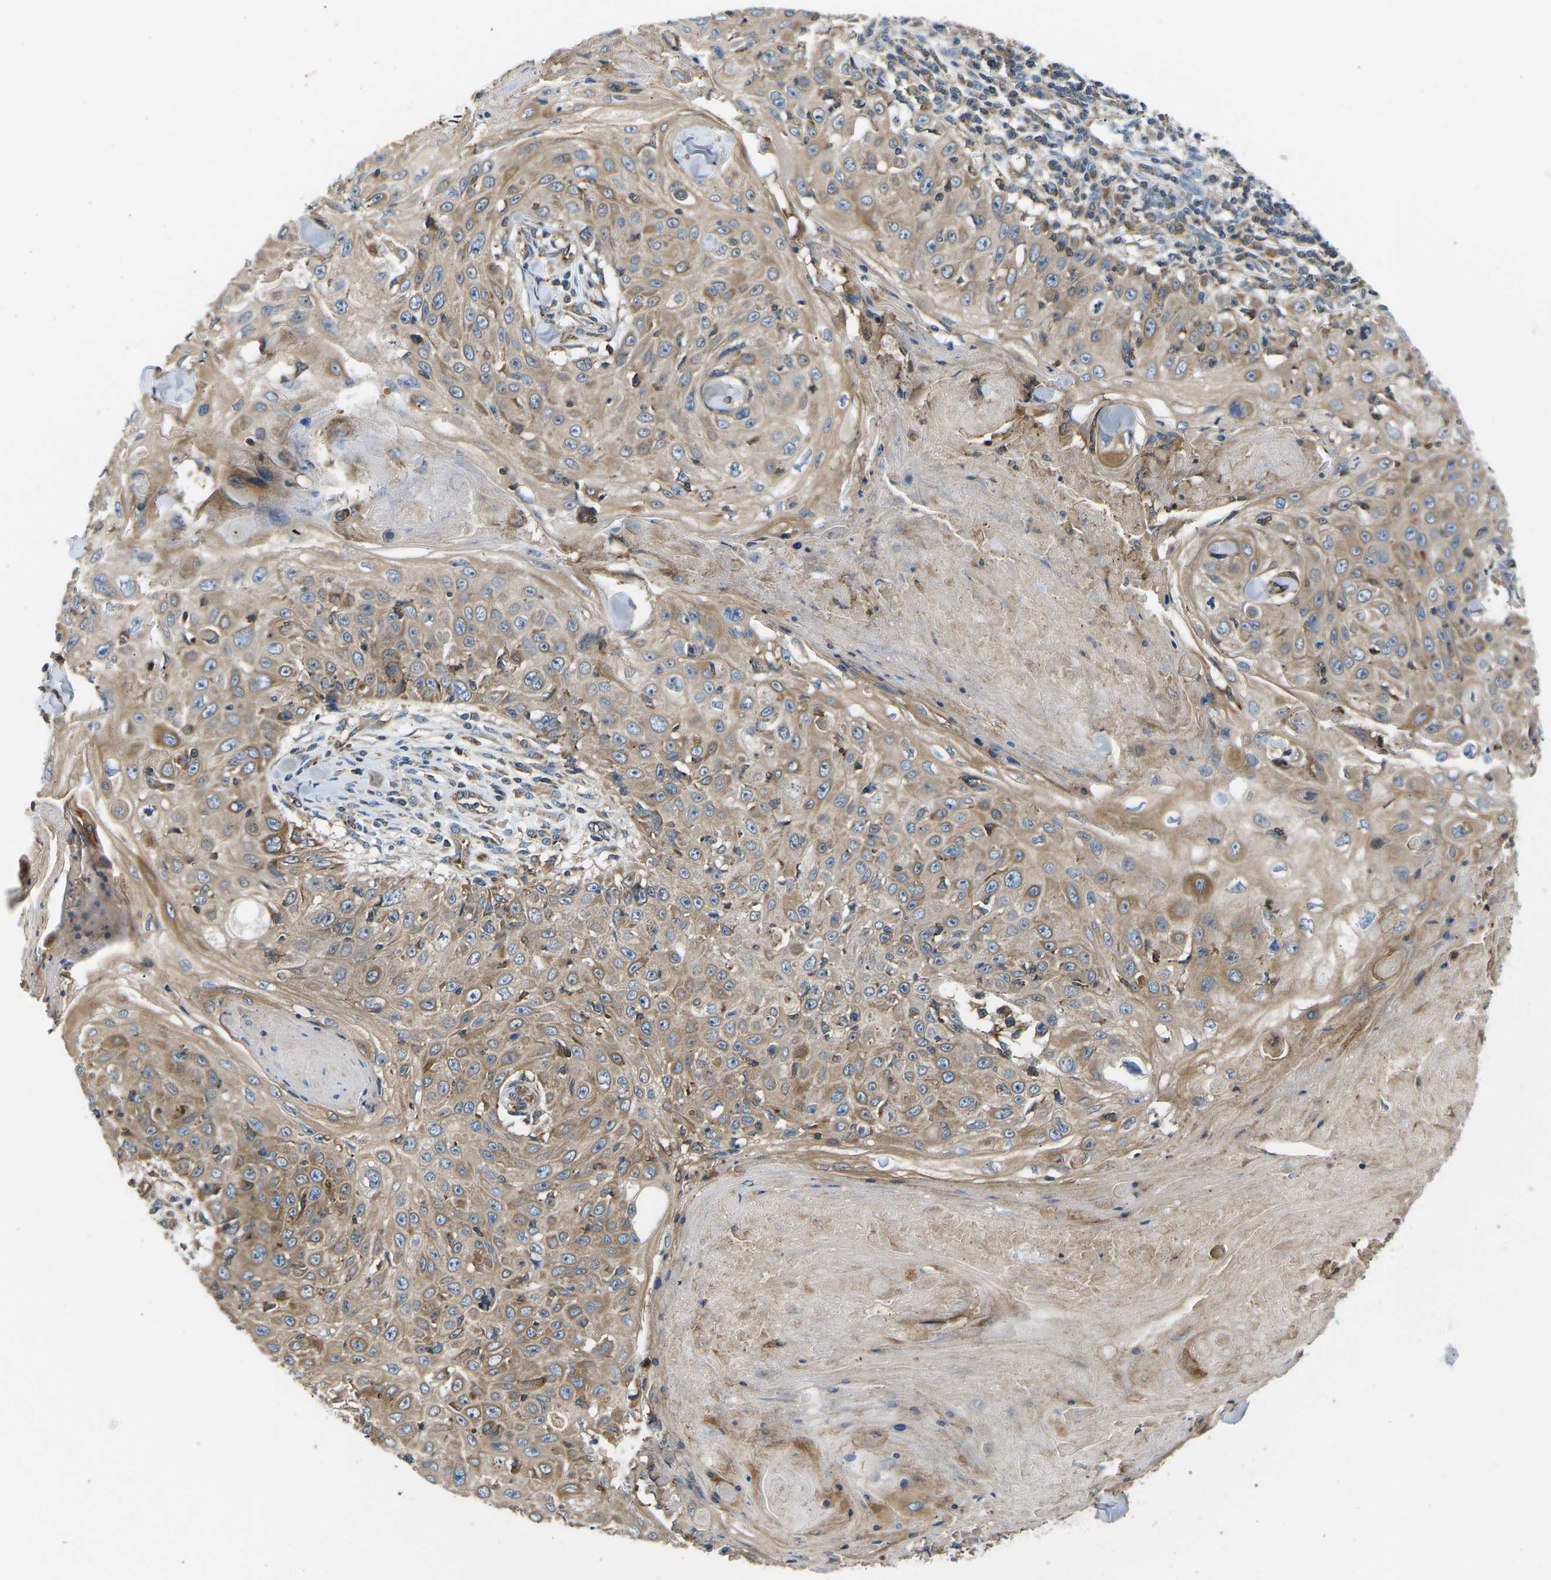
{"staining": {"intensity": "moderate", "quantity": ">75%", "location": "cytoplasmic/membranous"}, "tissue": "skin cancer", "cell_type": "Tumor cells", "image_type": "cancer", "snomed": [{"axis": "morphology", "description": "Squamous cell carcinoma, NOS"}, {"axis": "topography", "description": "Skin"}], "caption": "The immunohistochemical stain labels moderate cytoplasmic/membranous positivity in tumor cells of skin cancer (squamous cell carcinoma) tissue.", "gene": "KCNJ15", "patient": {"sex": "male", "age": 86}}